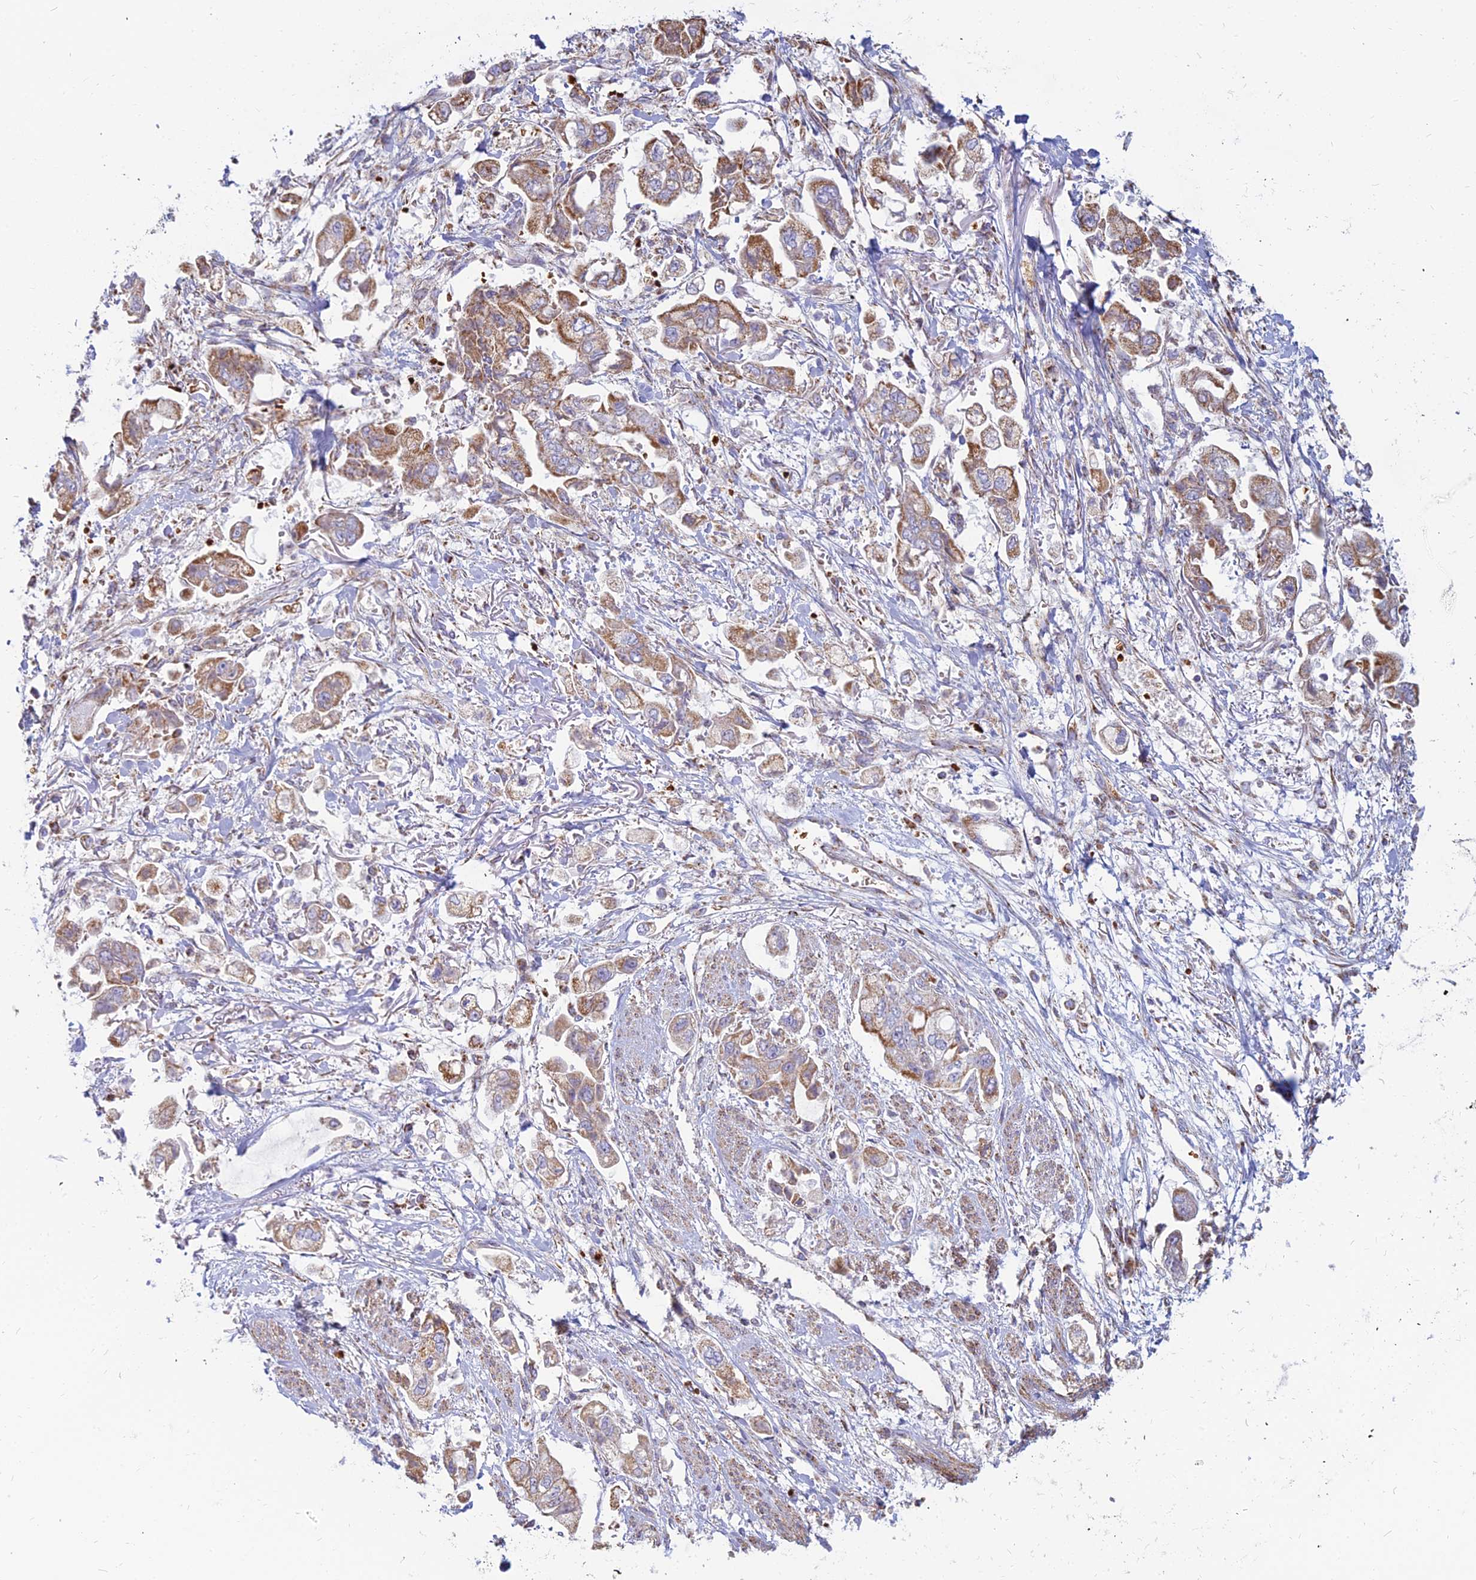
{"staining": {"intensity": "moderate", "quantity": ">75%", "location": "cytoplasmic/membranous"}, "tissue": "stomach cancer", "cell_type": "Tumor cells", "image_type": "cancer", "snomed": [{"axis": "morphology", "description": "Adenocarcinoma, NOS"}, {"axis": "topography", "description": "Stomach"}], "caption": "Stomach cancer stained with DAB (3,3'-diaminobenzidine) IHC shows medium levels of moderate cytoplasmic/membranous expression in approximately >75% of tumor cells.", "gene": "SLC35F4", "patient": {"sex": "male", "age": 62}}